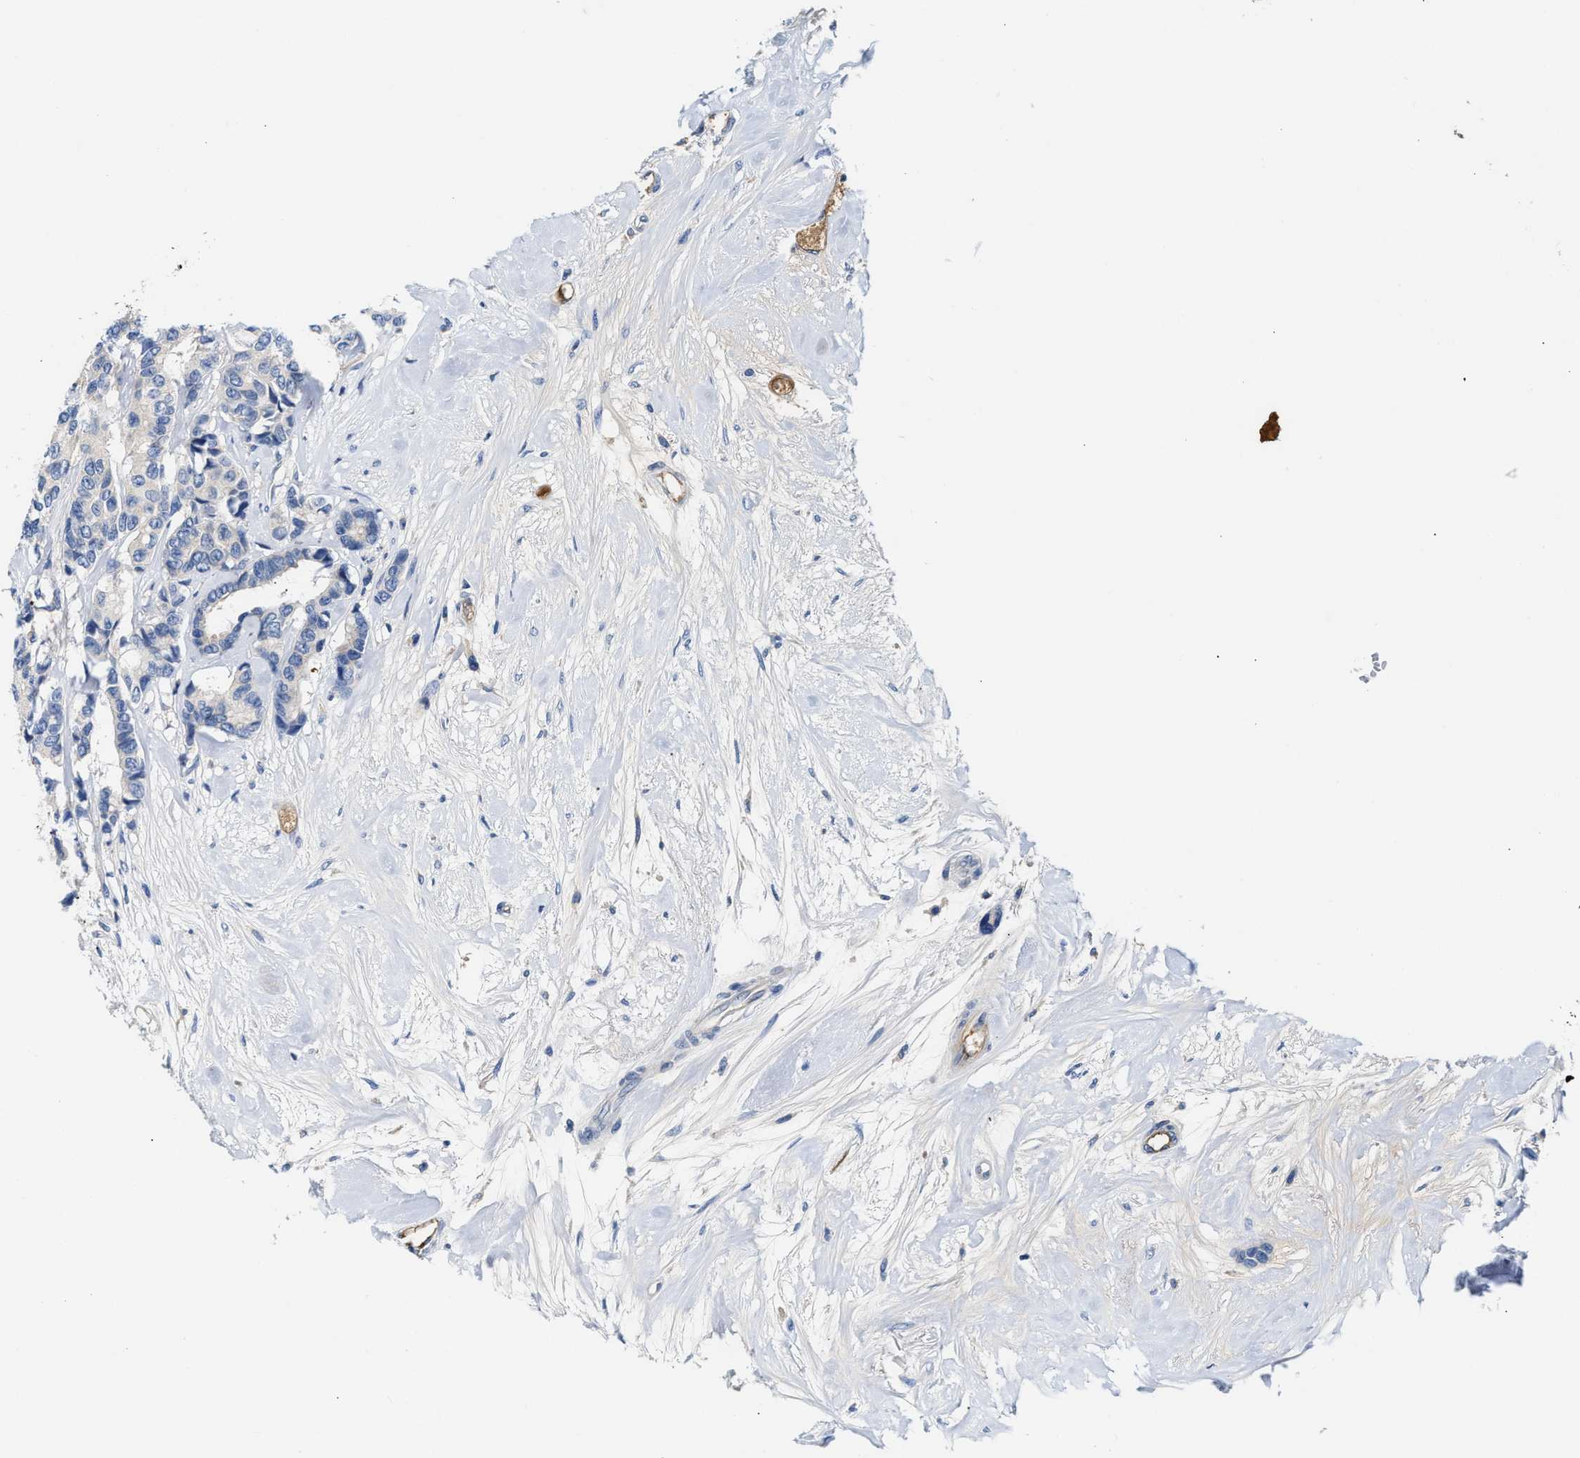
{"staining": {"intensity": "negative", "quantity": "none", "location": "none"}, "tissue": "breast cancer", "cell_type": "Tumor cells", "image_type": "cancer", "snomed": [{"axis": "morphology", "description": "Duct carcinoma"}, {"axis": "topography", "description": "Breast"}], "caption": "Invasive ductal carcinoma (breast) was stained to show a protein in brown. There is no significant positivity in tumor cells.", "gene": "TUT7", "patient": {"sex": "female", "age": 87}}